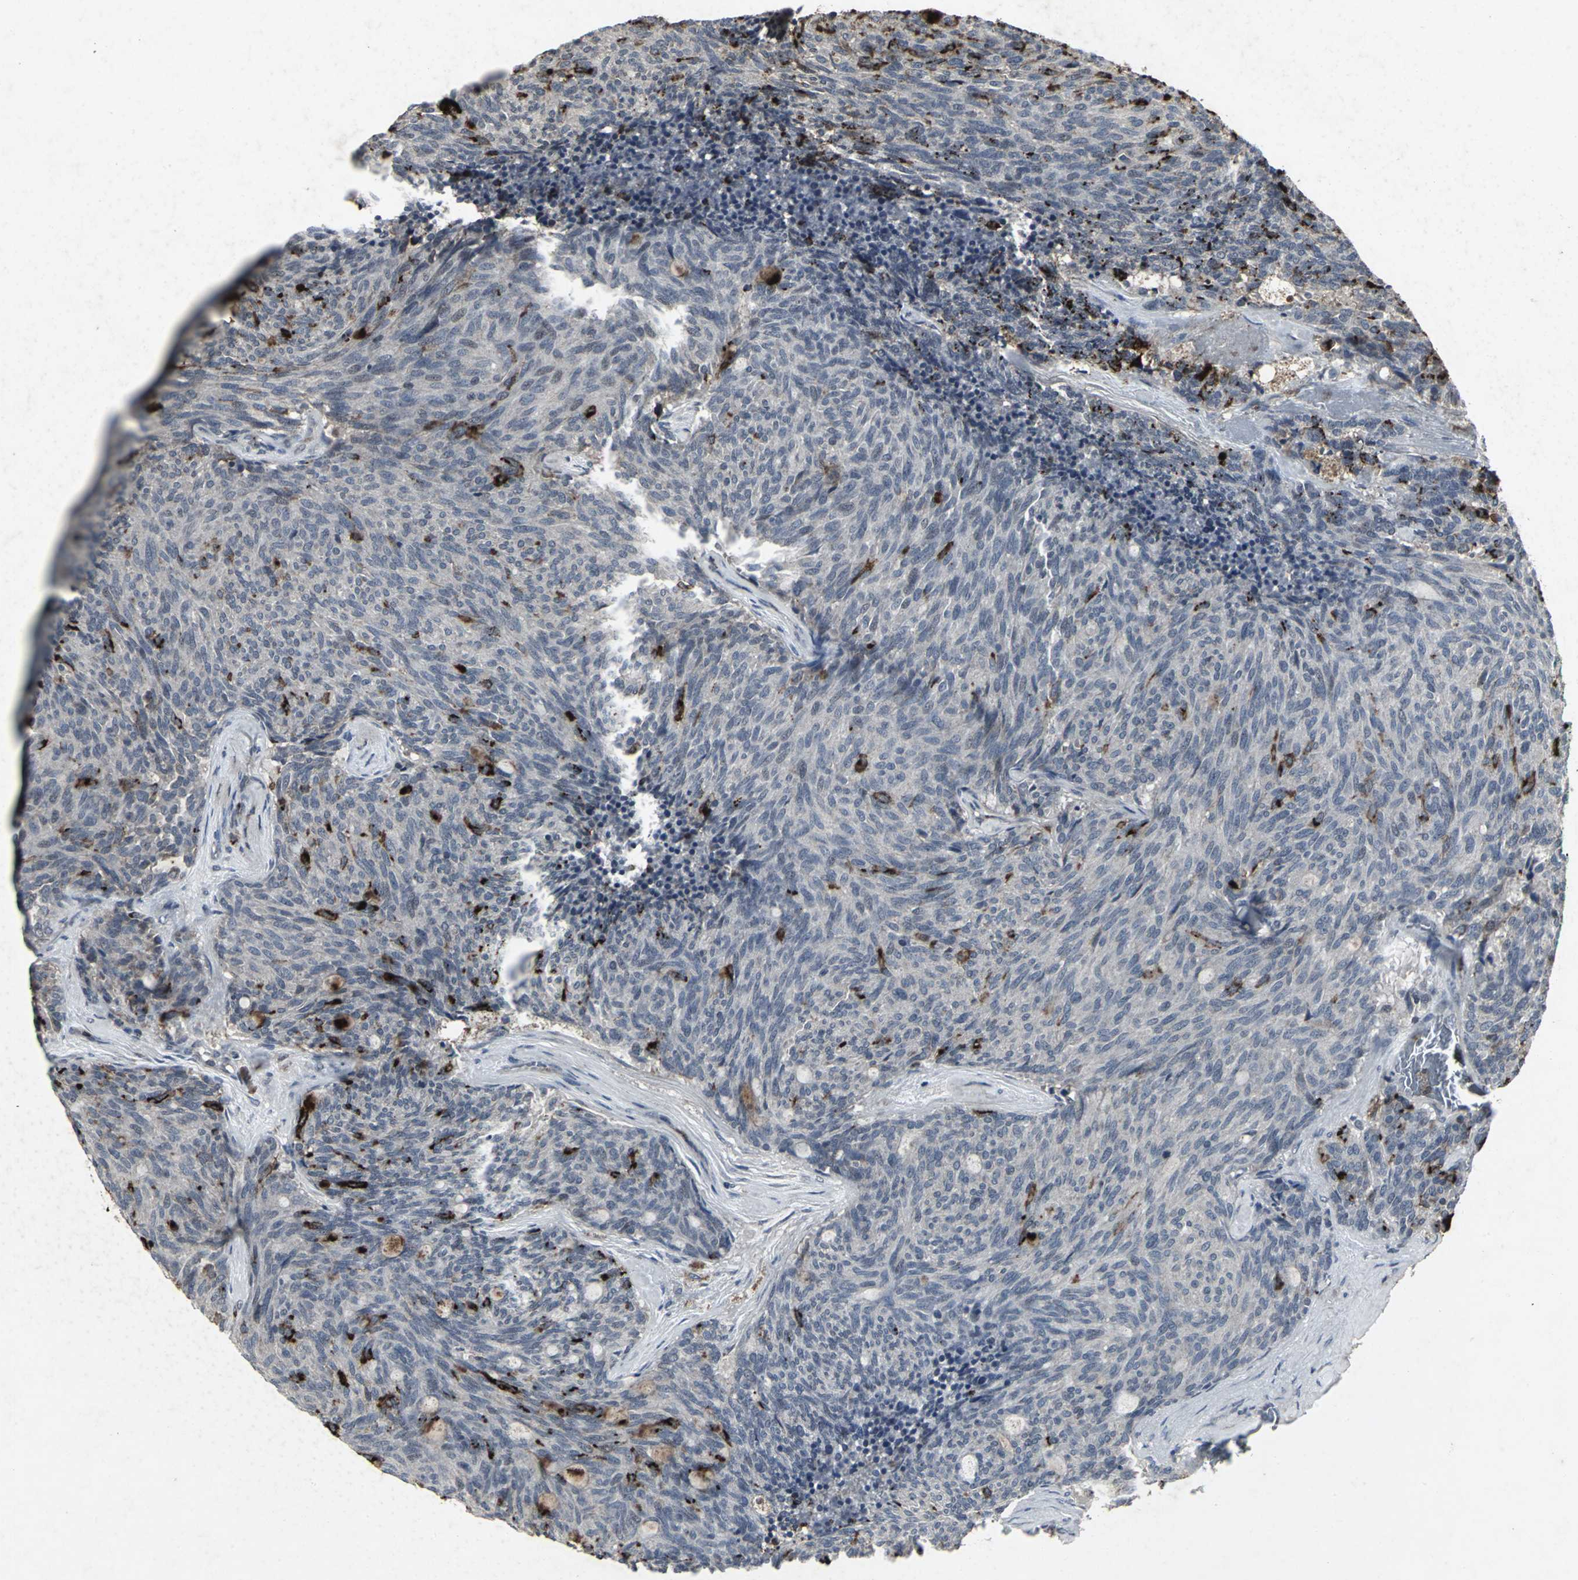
{"staining": {"intensity": "strong", "quantity": "<25%", "location": "cytoplasmic/membranous"}, "tissue": "carcinoid", "cell_type": "Tumor cells", "image_type": "cancer", "snomed": [{"axis": "morphology", "description": "Carcinoid, malignant, NOS"}, {"axis": "topography", "description": "Pancreas"}], "caption": "This micrograph exhibits carcinoid stained with immunohistochemistry (IHC) to label a protein in brown. The cytoplasmic/membranous of tumor cells show strong positivity for the protein. Nuclei are counter-stained blue.", "gene": "BMP4", "patient": {"sex": "female", "age": 54}}